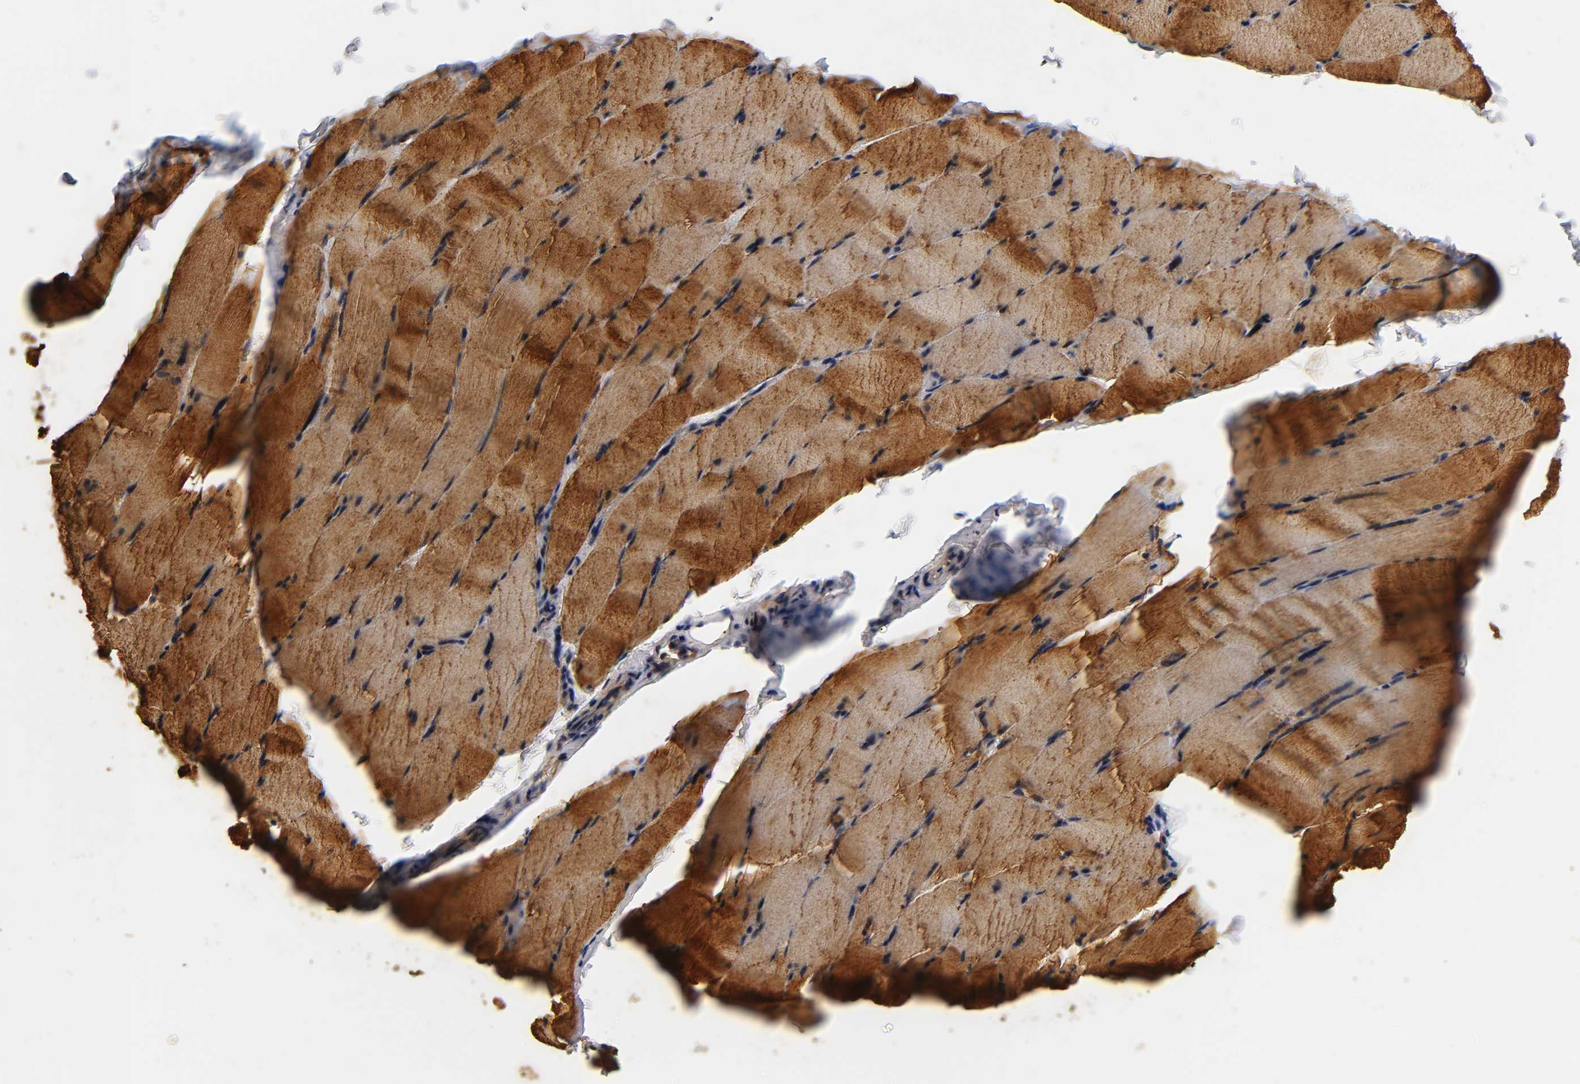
{"staining": {"intensity": "strong", "quantity": ">75%", "location": "cytoplasmic/membranous"}, "tissue": "skeletal muscle", "cell_type": "Myocytes", "image_type": "normal", "snomed": [{"axis": "morphology", "description": "Normal tissue, NOS"}, {"axis": "topography", "description": "Skeletal muscle"}], "caption": "This is a histology image of immunohistochemistry staining of unremarkable skeletal muscle, which shows strong staining in the cytoplasmic/membranous of myocytes.", "gene": "SCAP", "patient": {"sex": "male", "age": 62}}